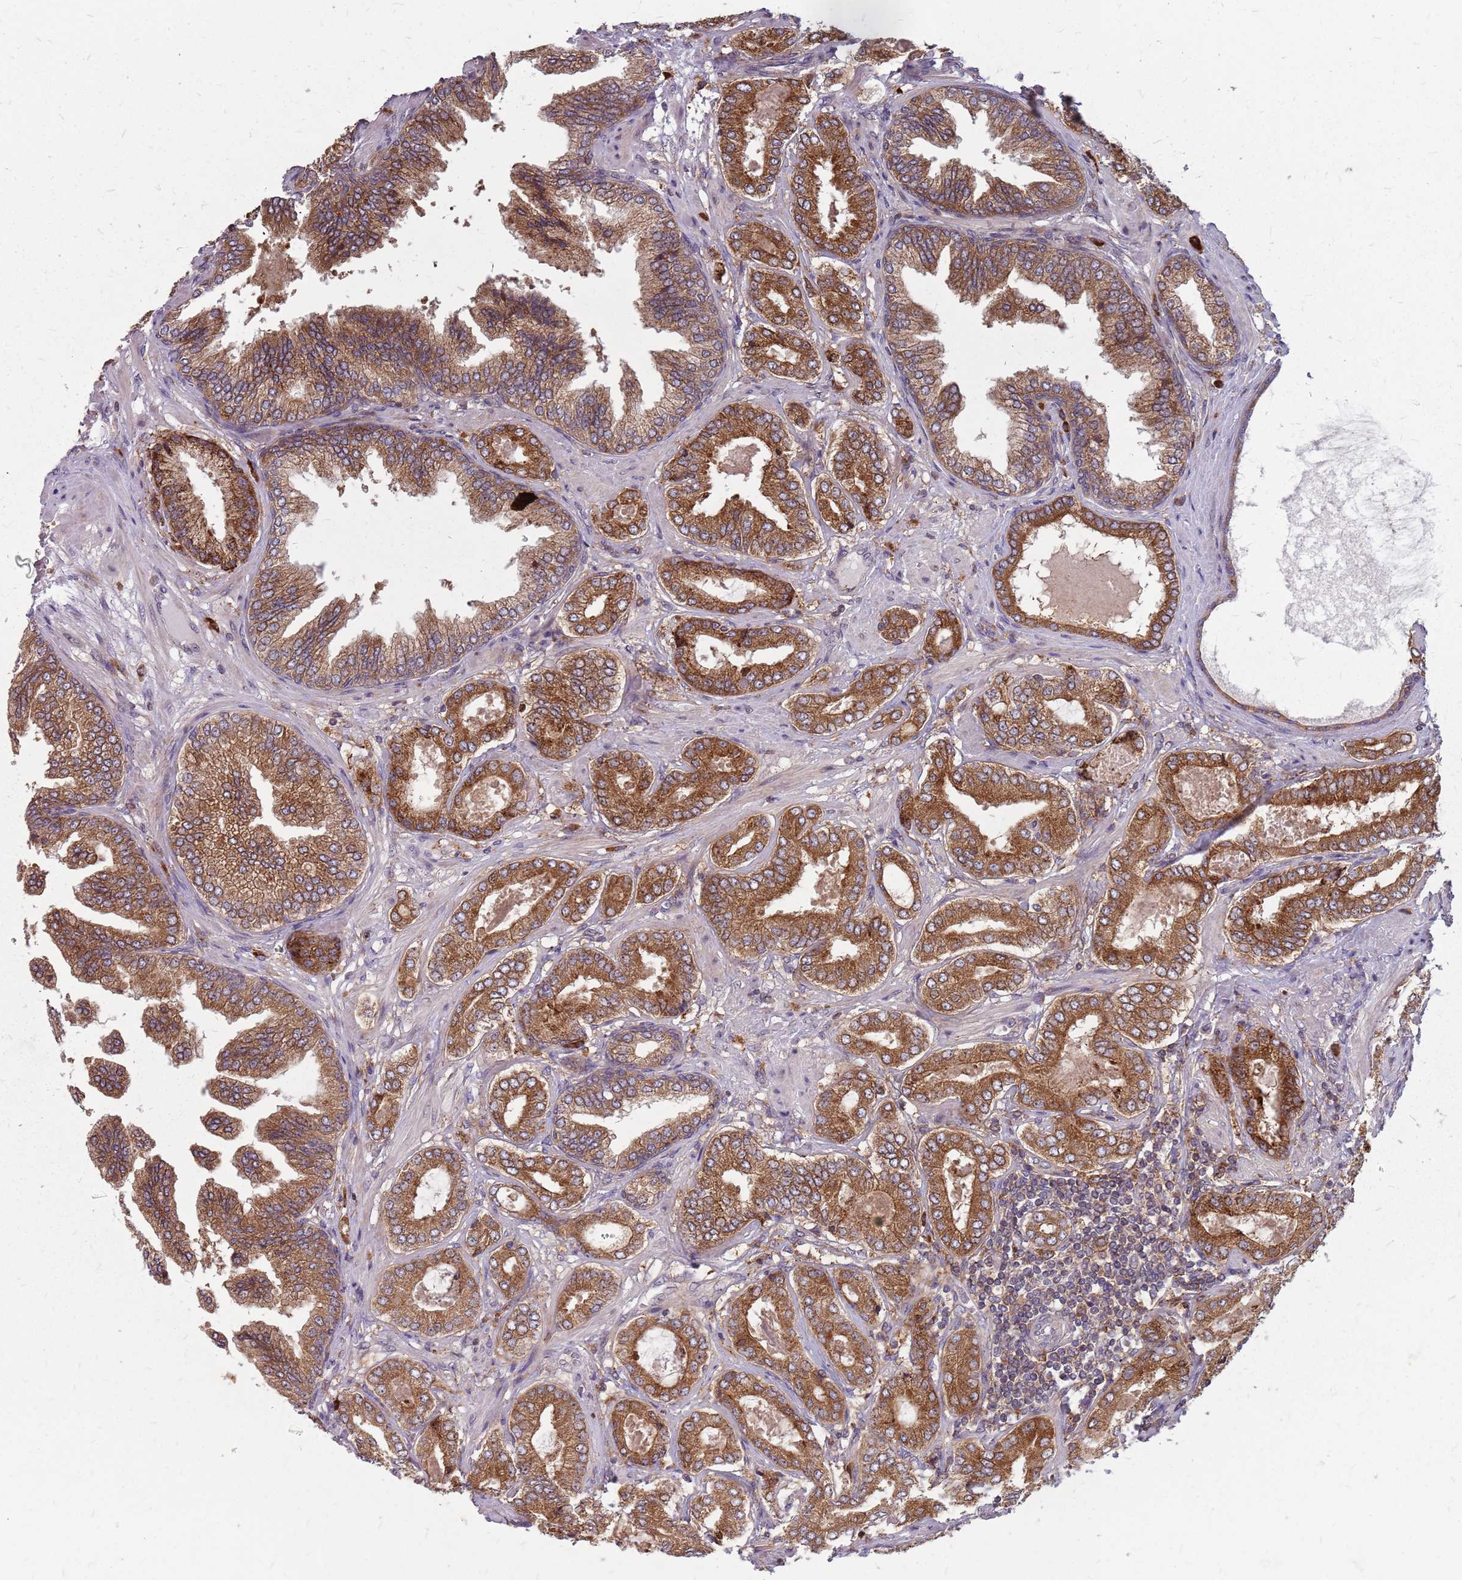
{"staining": {"intensity": "moderate", "quantity": ">75%", "location": "cytoplasmic/membranous"}, "tissue": "prostate cancer", "cell_type": "Tumor cells", "image_type": "cancer", "snomed": [{"axis": "morphology", "description": "Adenocarcinoma, Low grade"}, {"axis": "topography", "description": "Prostate"}], "caption": "Prostate low-grade adenocarcinoma stained with DAB (3,3'-diaminobenzidine) IHC shows medium levels of moderate cytoplasmic/membranous staining in about >75% of tumor cells.", "gene": "NME4", "patient": {"sex": "male", "age": 63}}